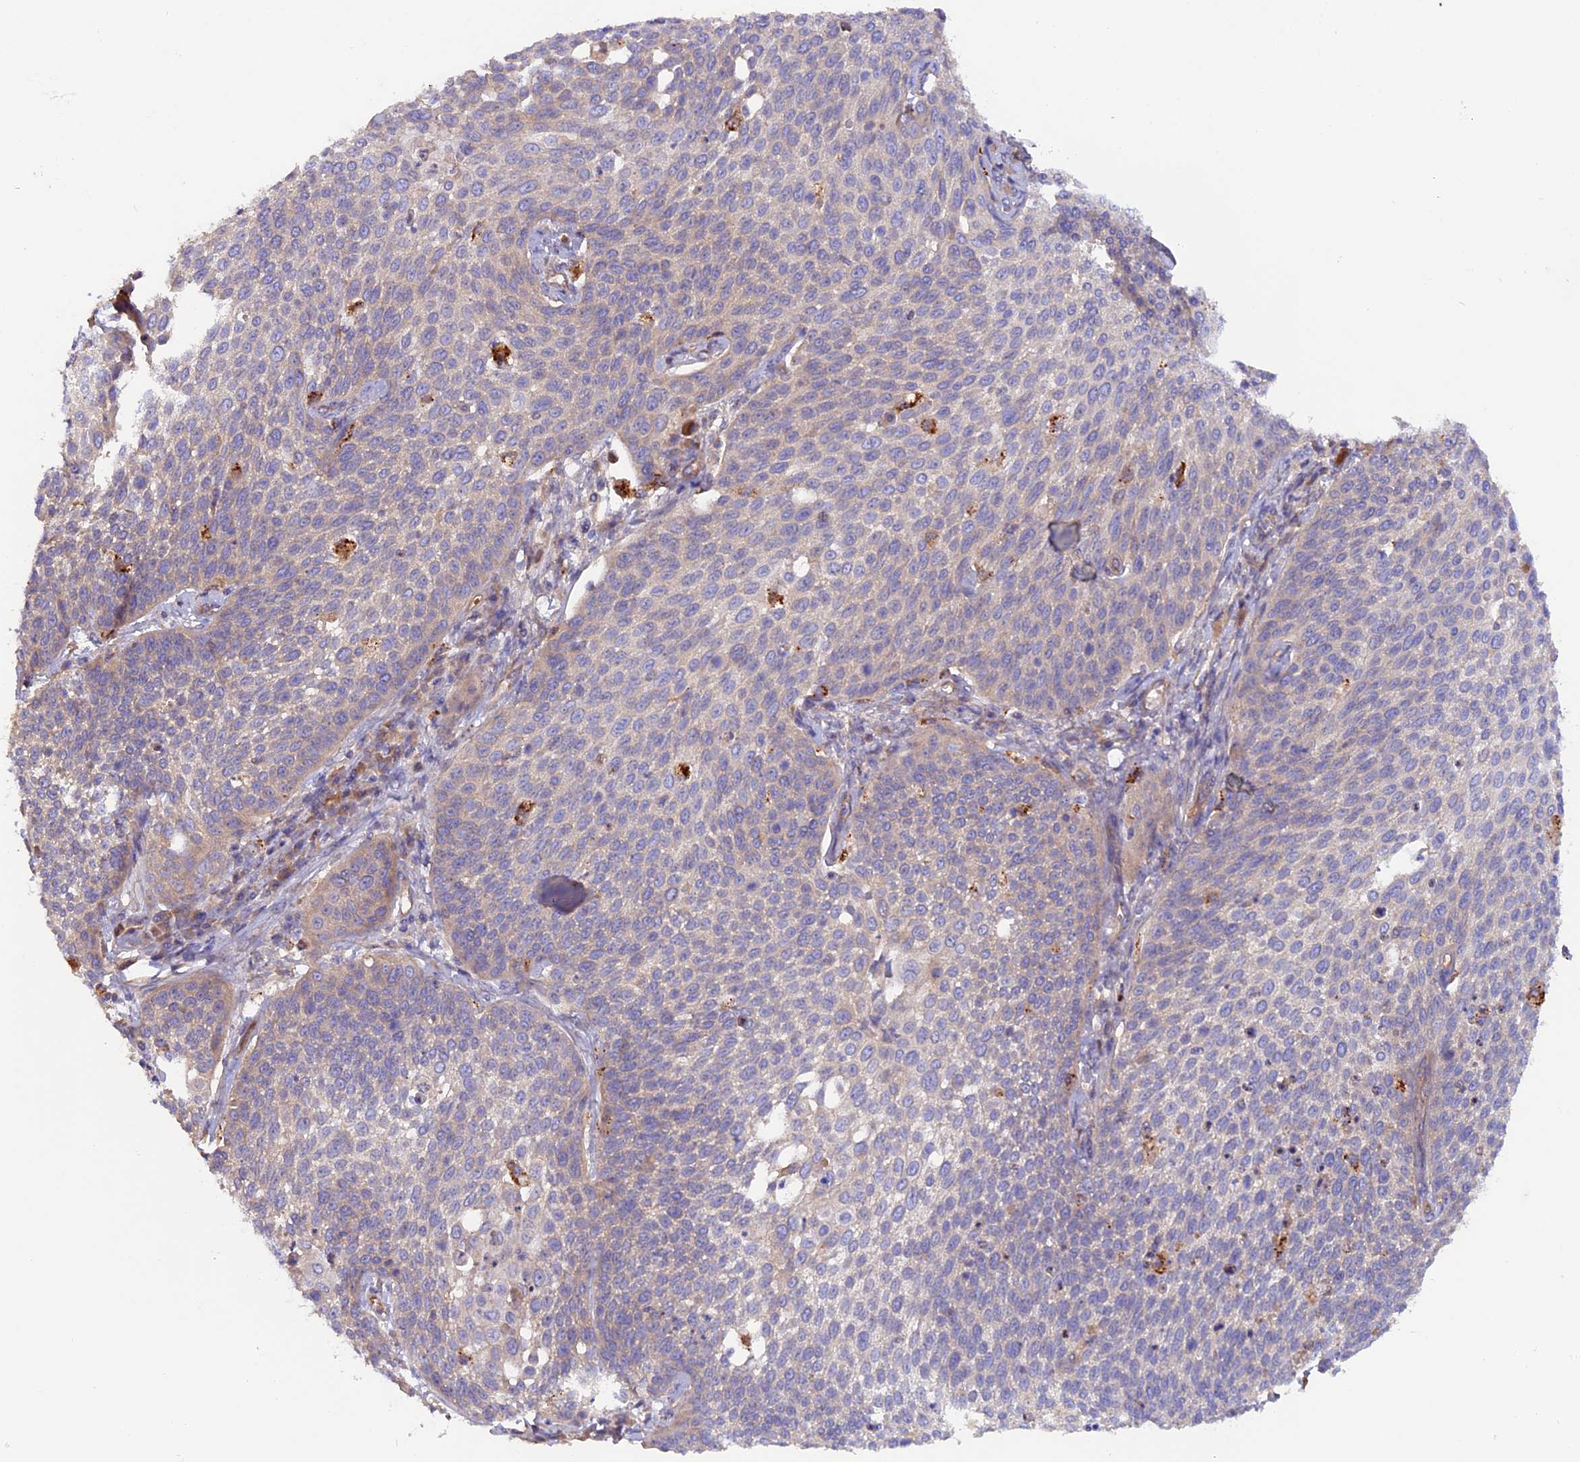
{"staining": {"intensity": "weak", "quantity": "<25%", "location": "cytoplasmic/membranous"}, "tissue": "cervical cancer", "cell_type": "Tumor cells", "image_type": "cancer", "snomed": [{"axis": "morphology", "description": "Squamous cell carcinoma, NOS"}, {"axis": "topography", "description": "Cervix"}], "caption": "DAB immunohistochemical staining of human cervical cancer reveals no significant staining in tumor cells. (DAB IHC, high magnification).", "gene": "DUS3L", "patient": {"sex": "female", "age": 34}}